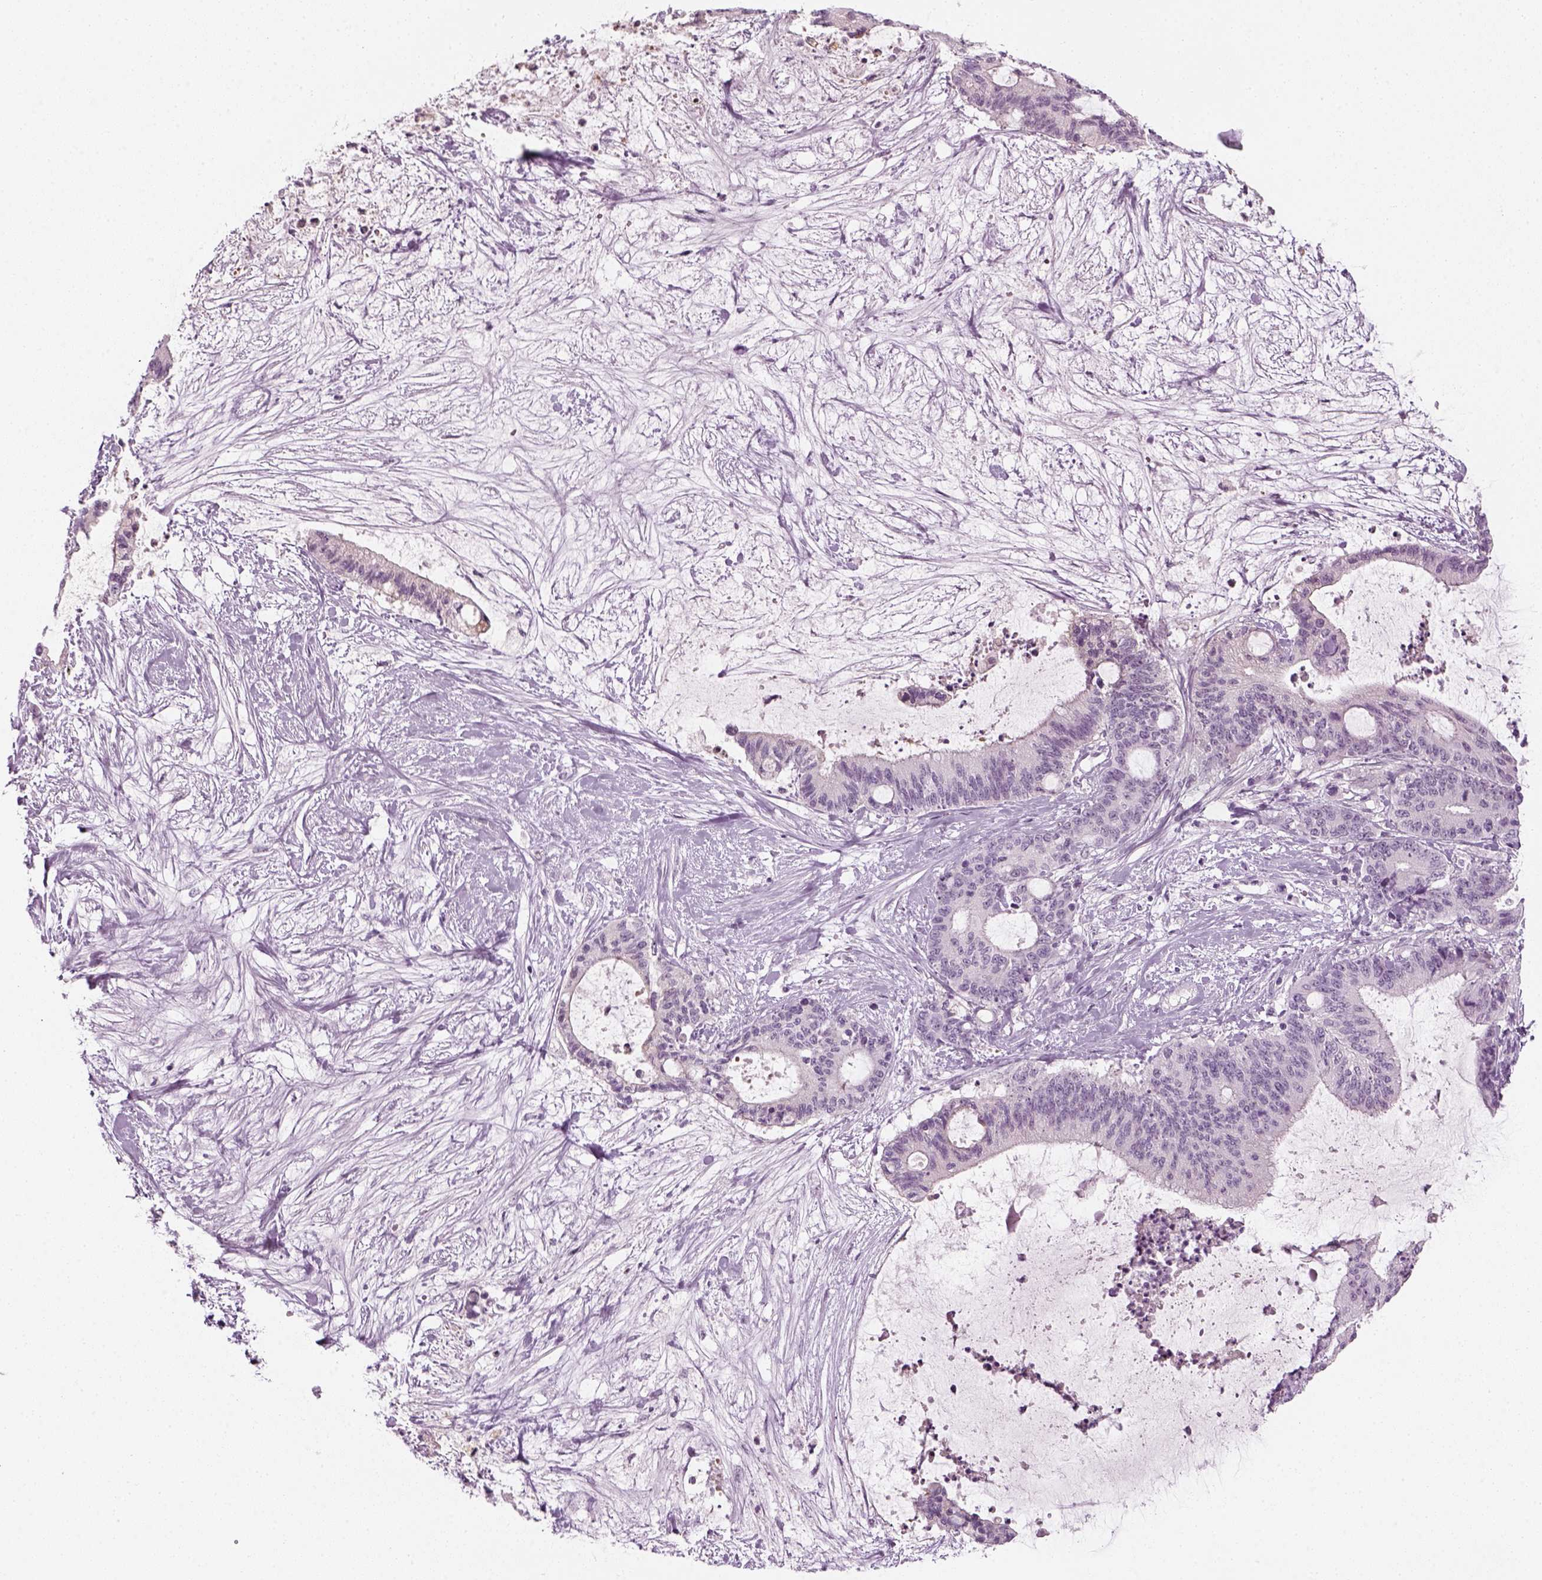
{"staining": {"intensity": "negative", "quantity": "none", "location": "none"}, "tissue": "liver cancer", "cell_type": "Tumor cells", "image_type": "cancer", "snomed": [{"axis": "morphology", "description": "Cholangiocarcinoma"}, {"axis": "topography", "description": "Liver"}], "caption": "Immunohistochemical staining of liver cholangiocarcinoma reveals no significant expression in tumor cells.", "gene": "KRT75", "patient": {"sex": "female", "age": 73}}